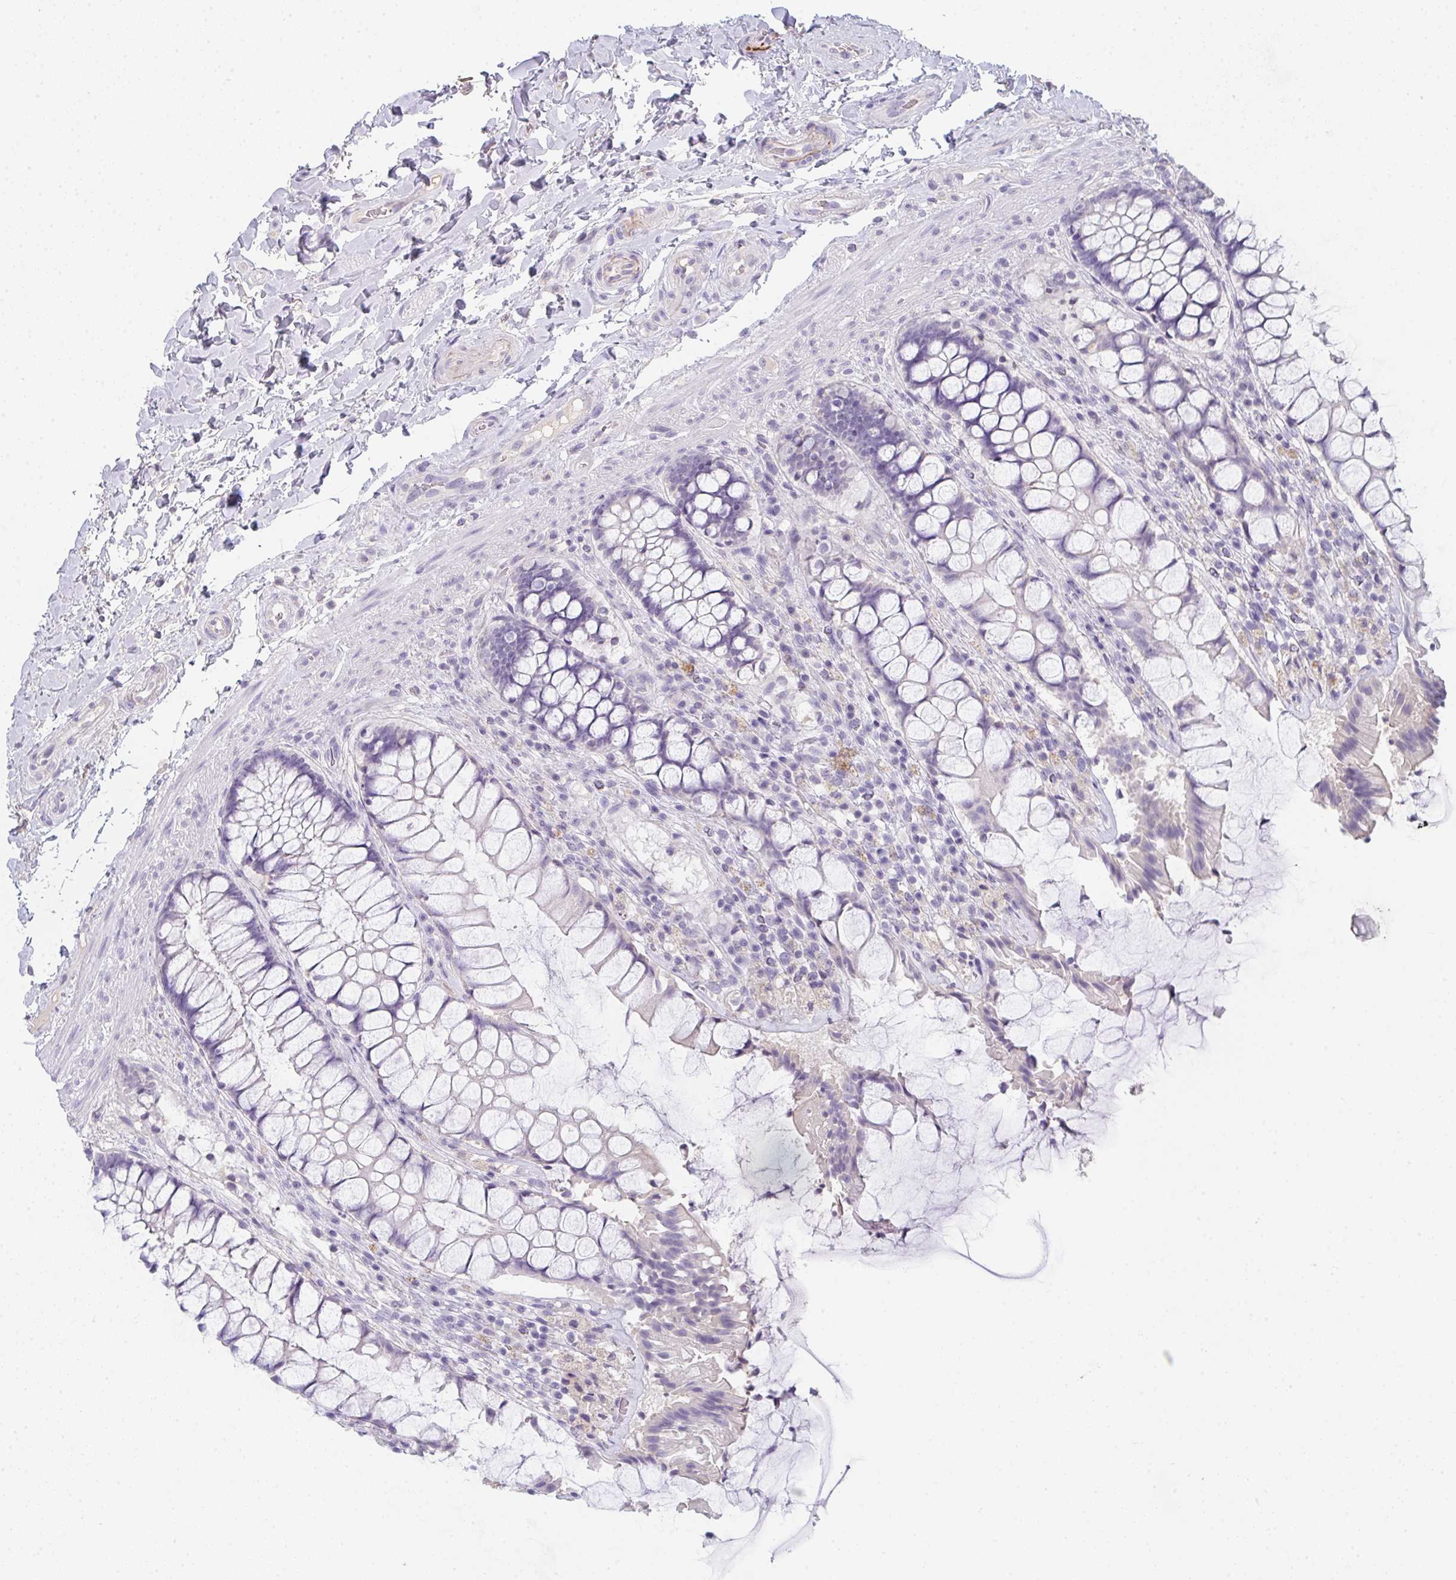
{"staining": {"intensity": "negative", "quantity": "none", "location": "none"}, "tissue": "rectum", "cell_type": "Glandular cells", "image_type": "normal", "snomed": [{"axis": "morphology", "description": "Normal tissue, NOS"}, {"axis": "topography", "description": "Rectum"}], "caption": "IHC of unremarkable rectum exhibits no staining in glandular cells.", "gene": "C1QTNF8", "patient": {"sex": "female", "age": 58}}